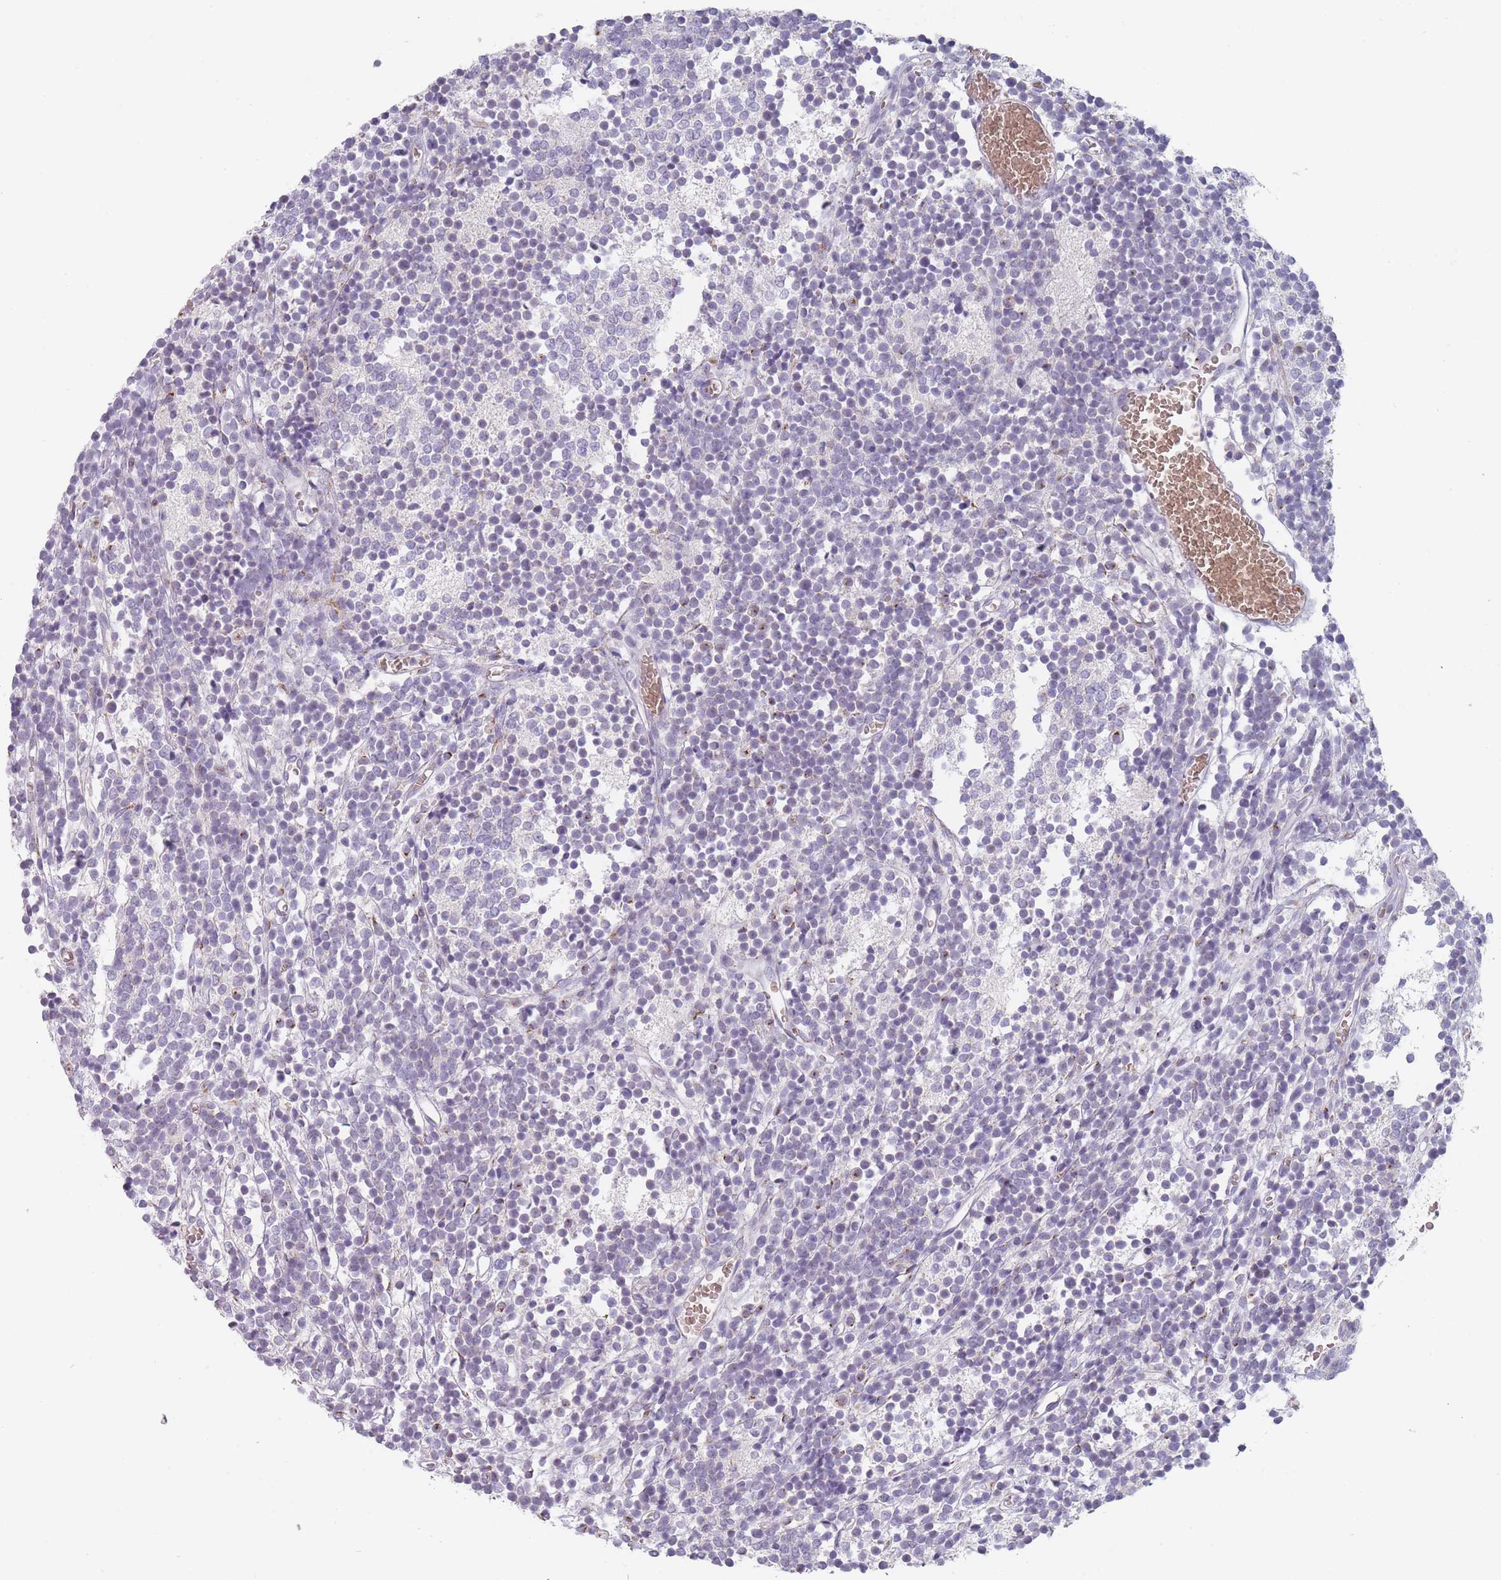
{"staining": {"intensity": "negative", "quantity": "none", "location": "none"}, "tissue": "glioma", "cell_type": "Tumor cells", "image_type": "cancer", "snomed": [{"axis": "morphology", "description": "Glioma, malignant, Low grade"}, {"axis": "topography", "description": "Brain"}], "caption": "The immunohistochemistry micrograph has no significant positivity in tumor cells of glioma tissue.", "gene": "MAN1B1", "patient": {"sex": "female", "age": 1}}